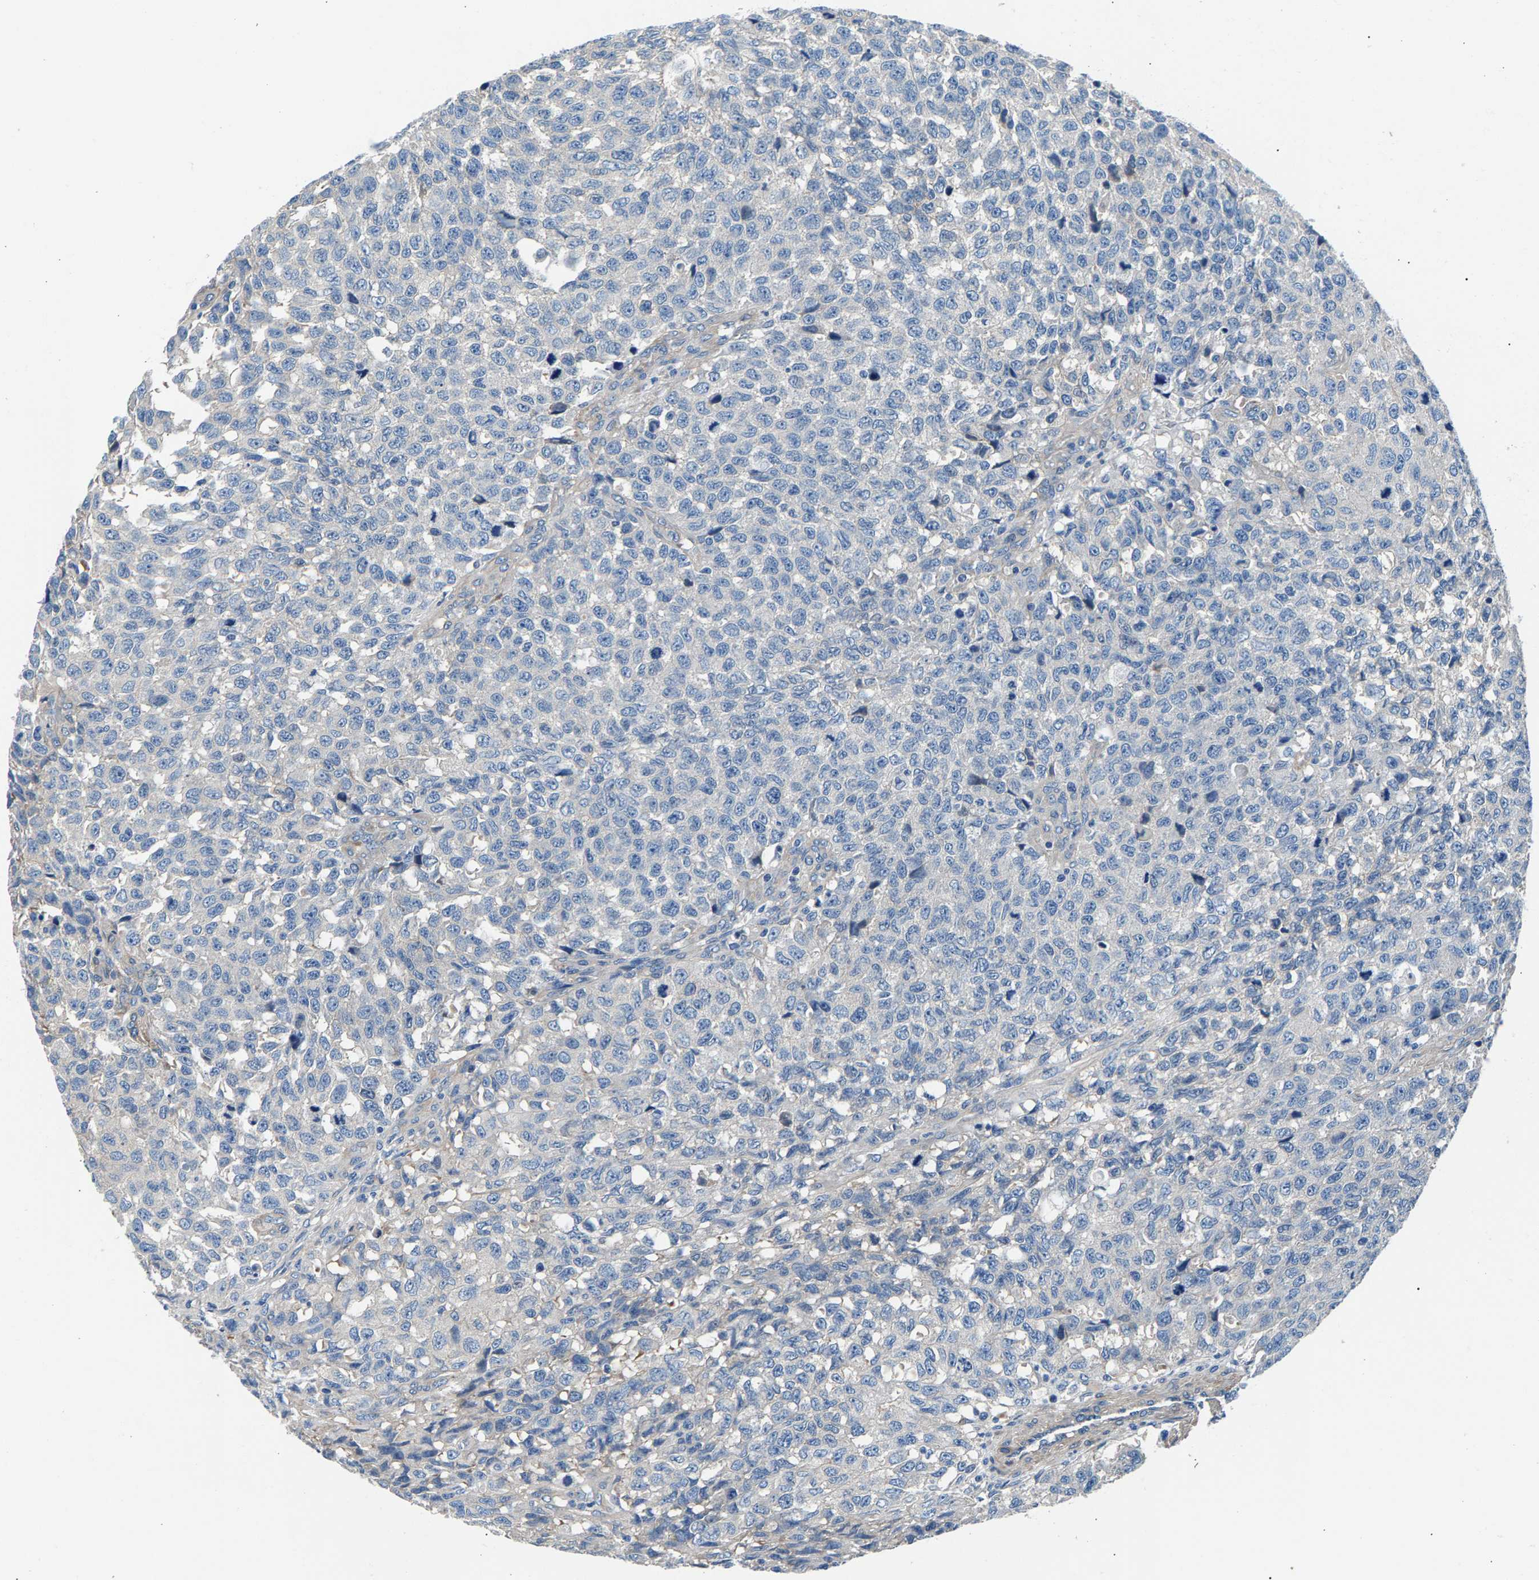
{"staining": {"intensity": "negative", "quantity": "none", "location": "none"}, "tissue": "testis cancer", "cell_type": "Tumor cells", "image_type": "cancer", "snomed": [{"axis": "morphology", "description": "Seminoma, NOS"}, {"axis": "topography", "description": "Testis"}], "caption": "A high-resolution micrograph shows immunohistochemistry staining of testis cancer, which exhibits no significant staining in tumor cells.", "gene": "CDRT4", "patient": {"sex": "male", "age": 59}}